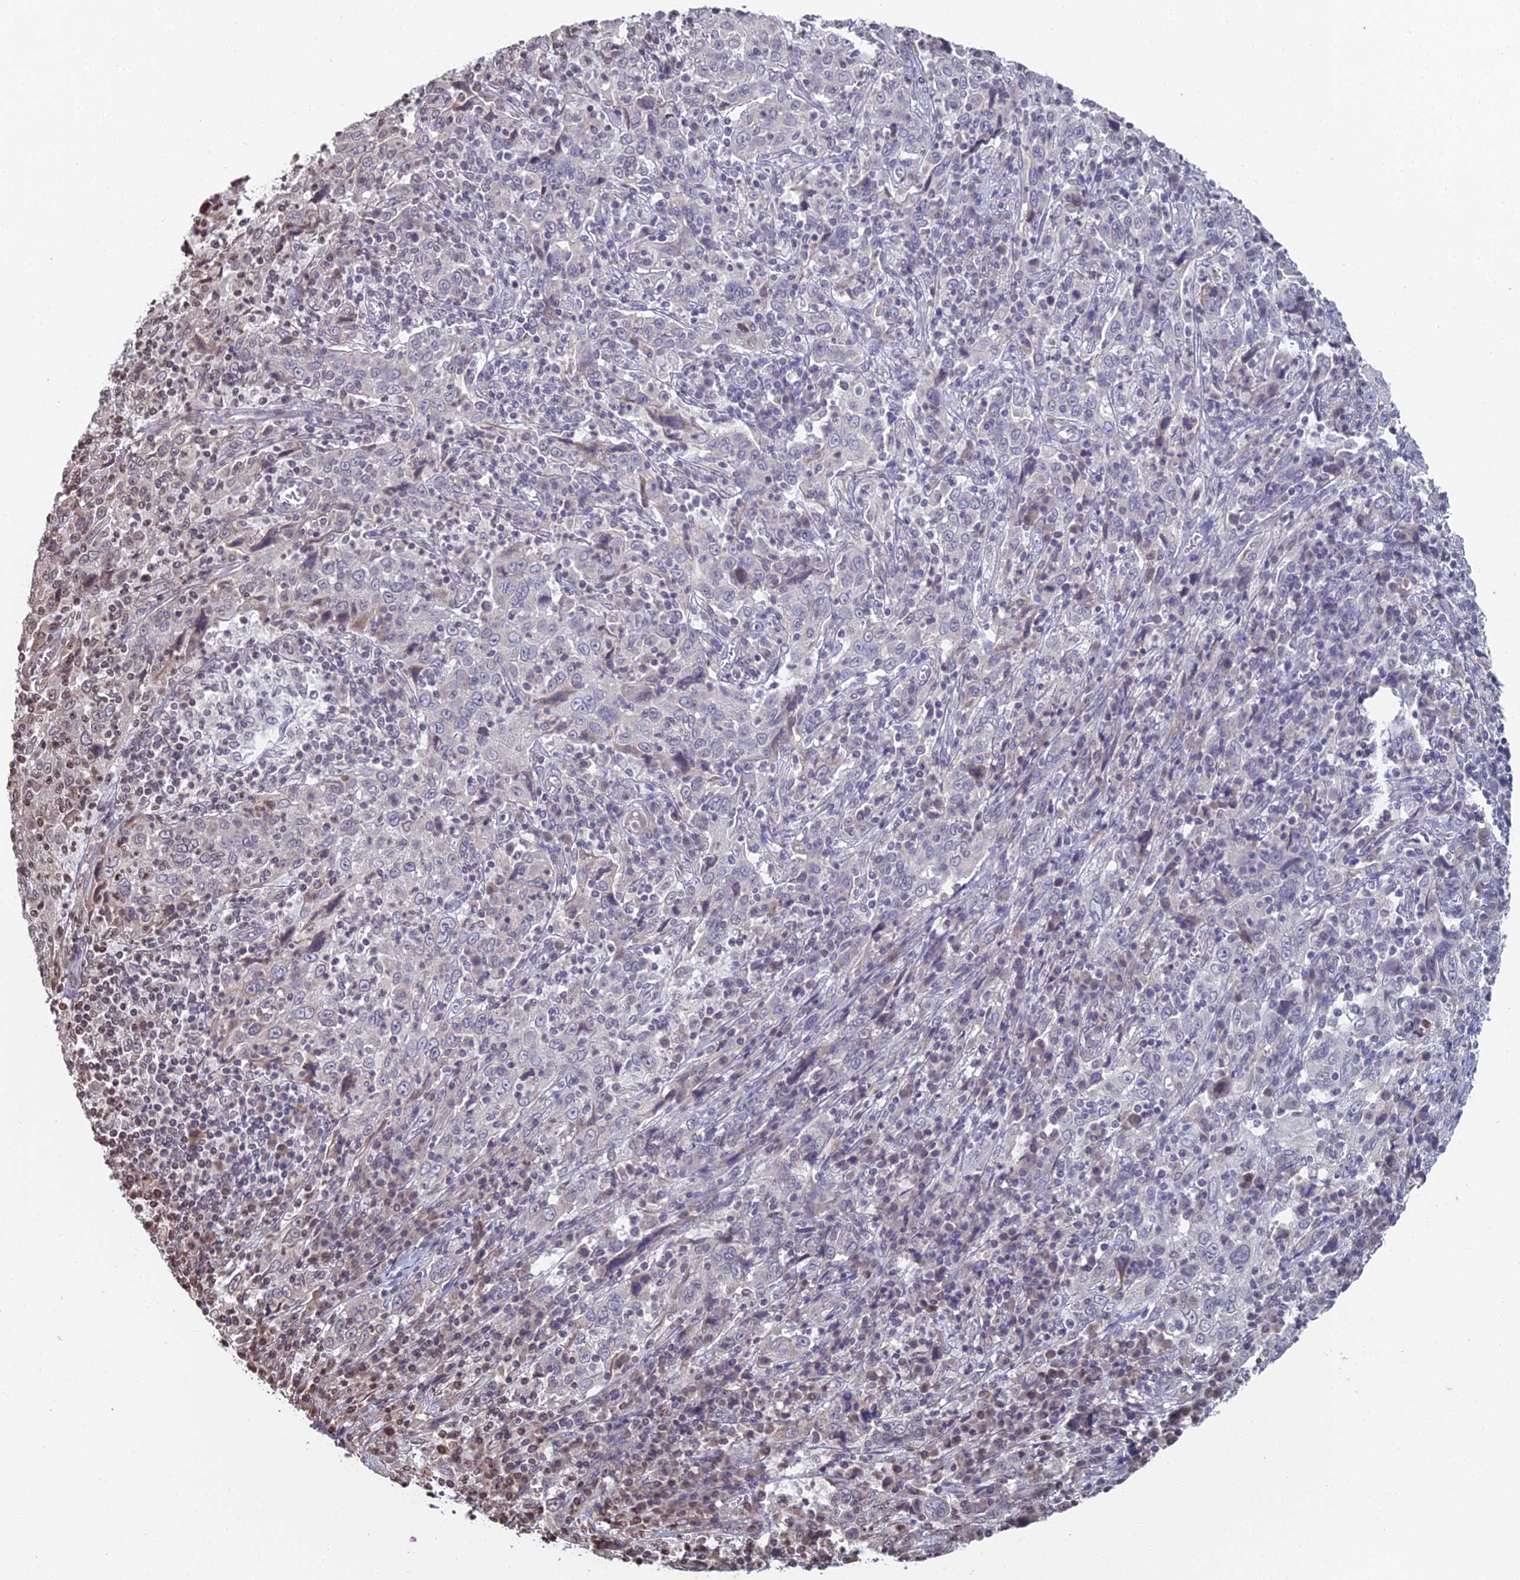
{"staining": {"intensity": "negative", "quantity": "none", "location": "none"}, "tissue": "cervical cancer", "cell_type": "Tumor cells", "image_type": "cancer", "snomed": [{"axis": "morphology", "description": "Squamous cell carcinoma, NOS"}, {"axis": "topography", "description": "Cervix"}], "caption": "Protein analysis of squamous cell carcinoma (cervical) exhibits no significant staining in tumor cells. The staining is performed using DAB brown chromogen with nuclei counter-stained in using hematoxylin.", "gene": "PRR22", "patient": {"sex": "female", "age": 46}}